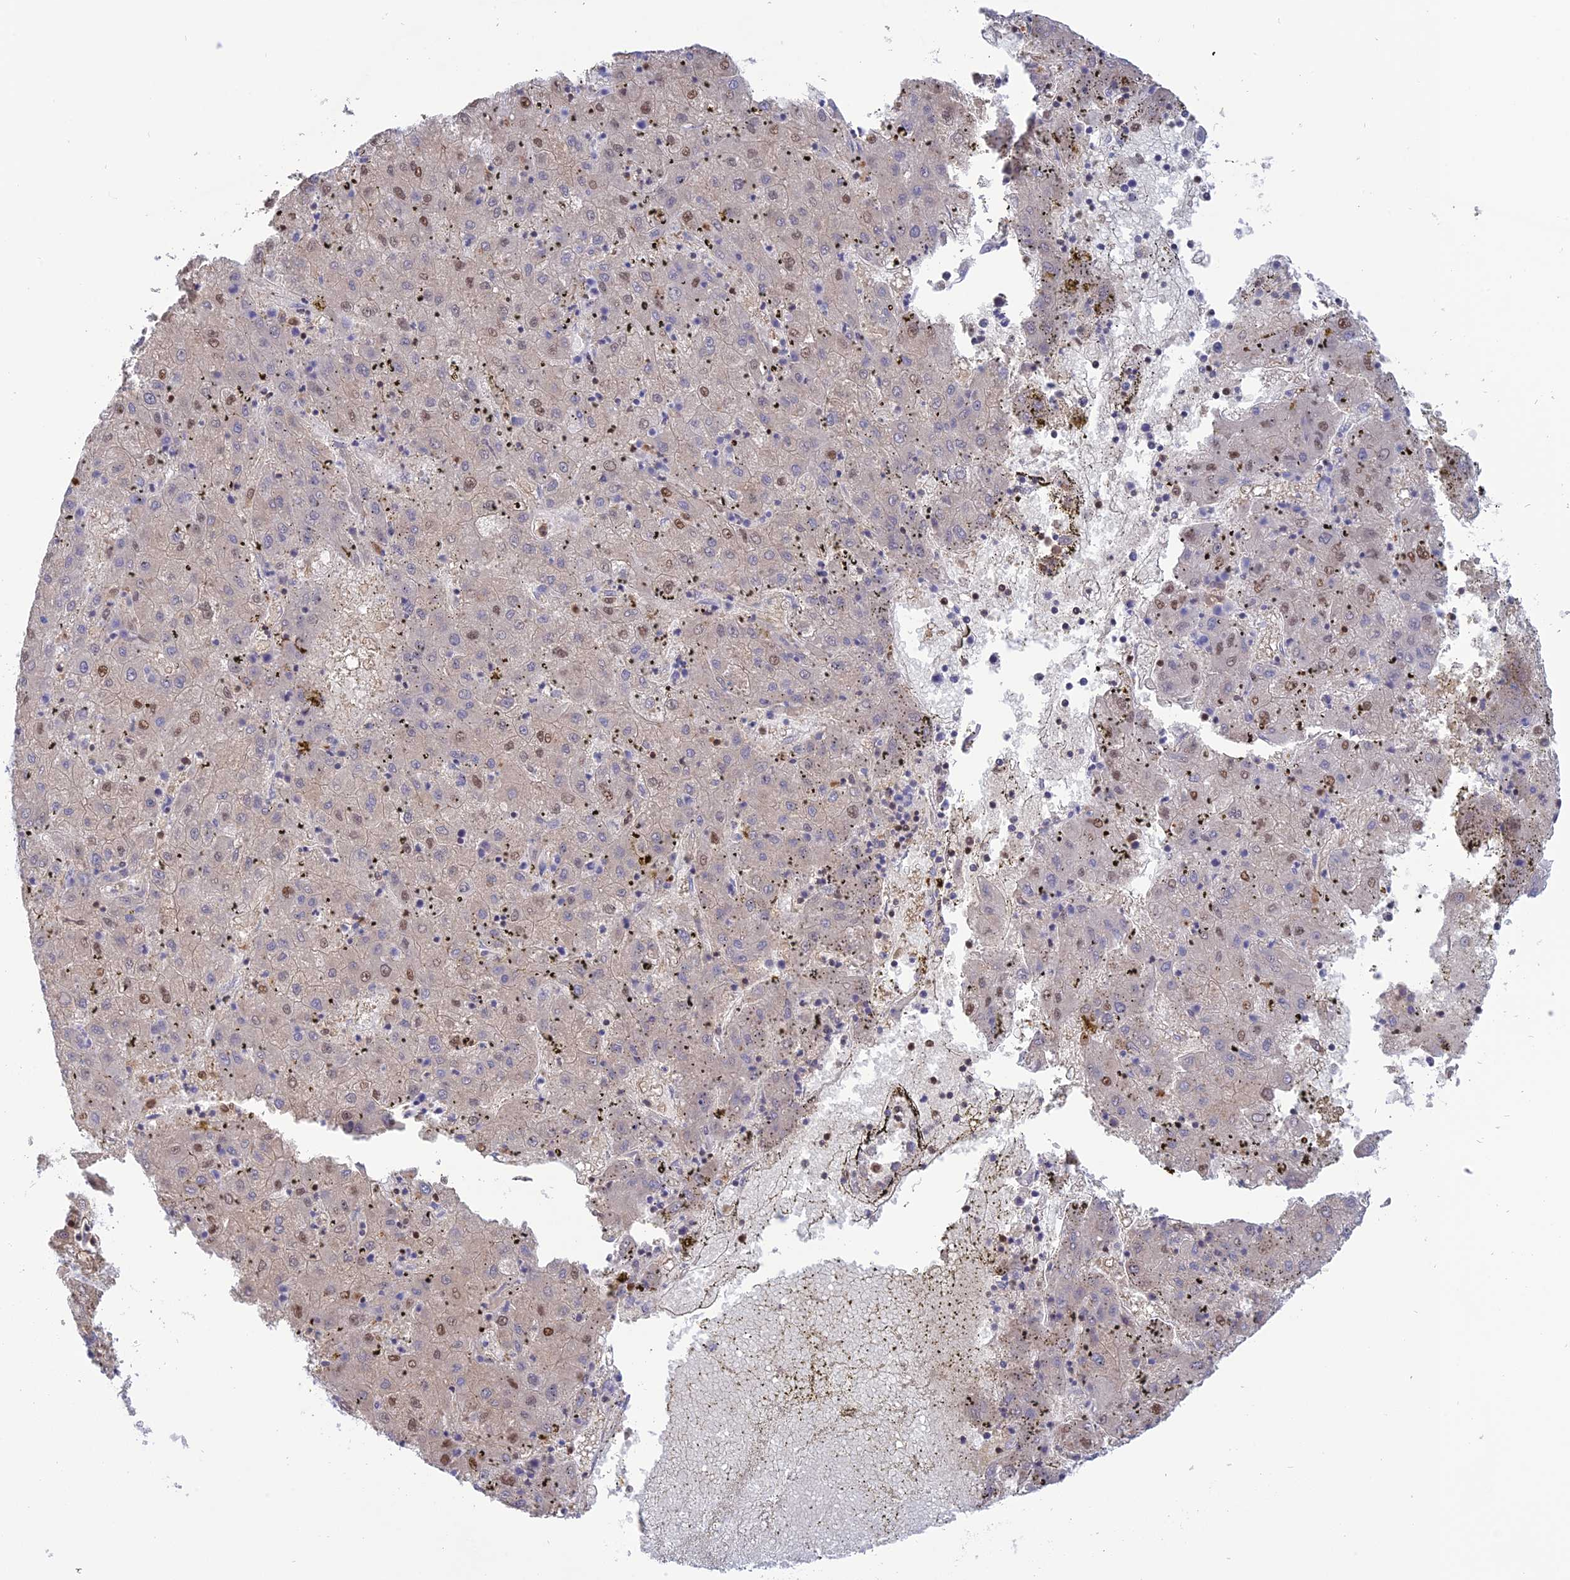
{"staining": {"intensity": "weak", "quantity": "25%-75%", "location": "cytoplasmic/membranous,nuclear"}, "tissue": "liver cancer", "cell_type": "Tumor cells", "image_type": "cancer", "snomed": [{"axis": "morphology", "description": "Carcinoma, Hepatocellular, NOS"}, {"axis": "topography", "description": "Liver"}], "caption": "Liver cancer was stained to show a protein in brown. There is low levels of weak cytoplasmic/membranous and nuclear positivity in about 25%-75% of tumor cells. (brown staining indicates protein expression, while blue staining denotes nuclei).", "gene": "PGBD4", "patient": {"sex": "male", "age": 72}}